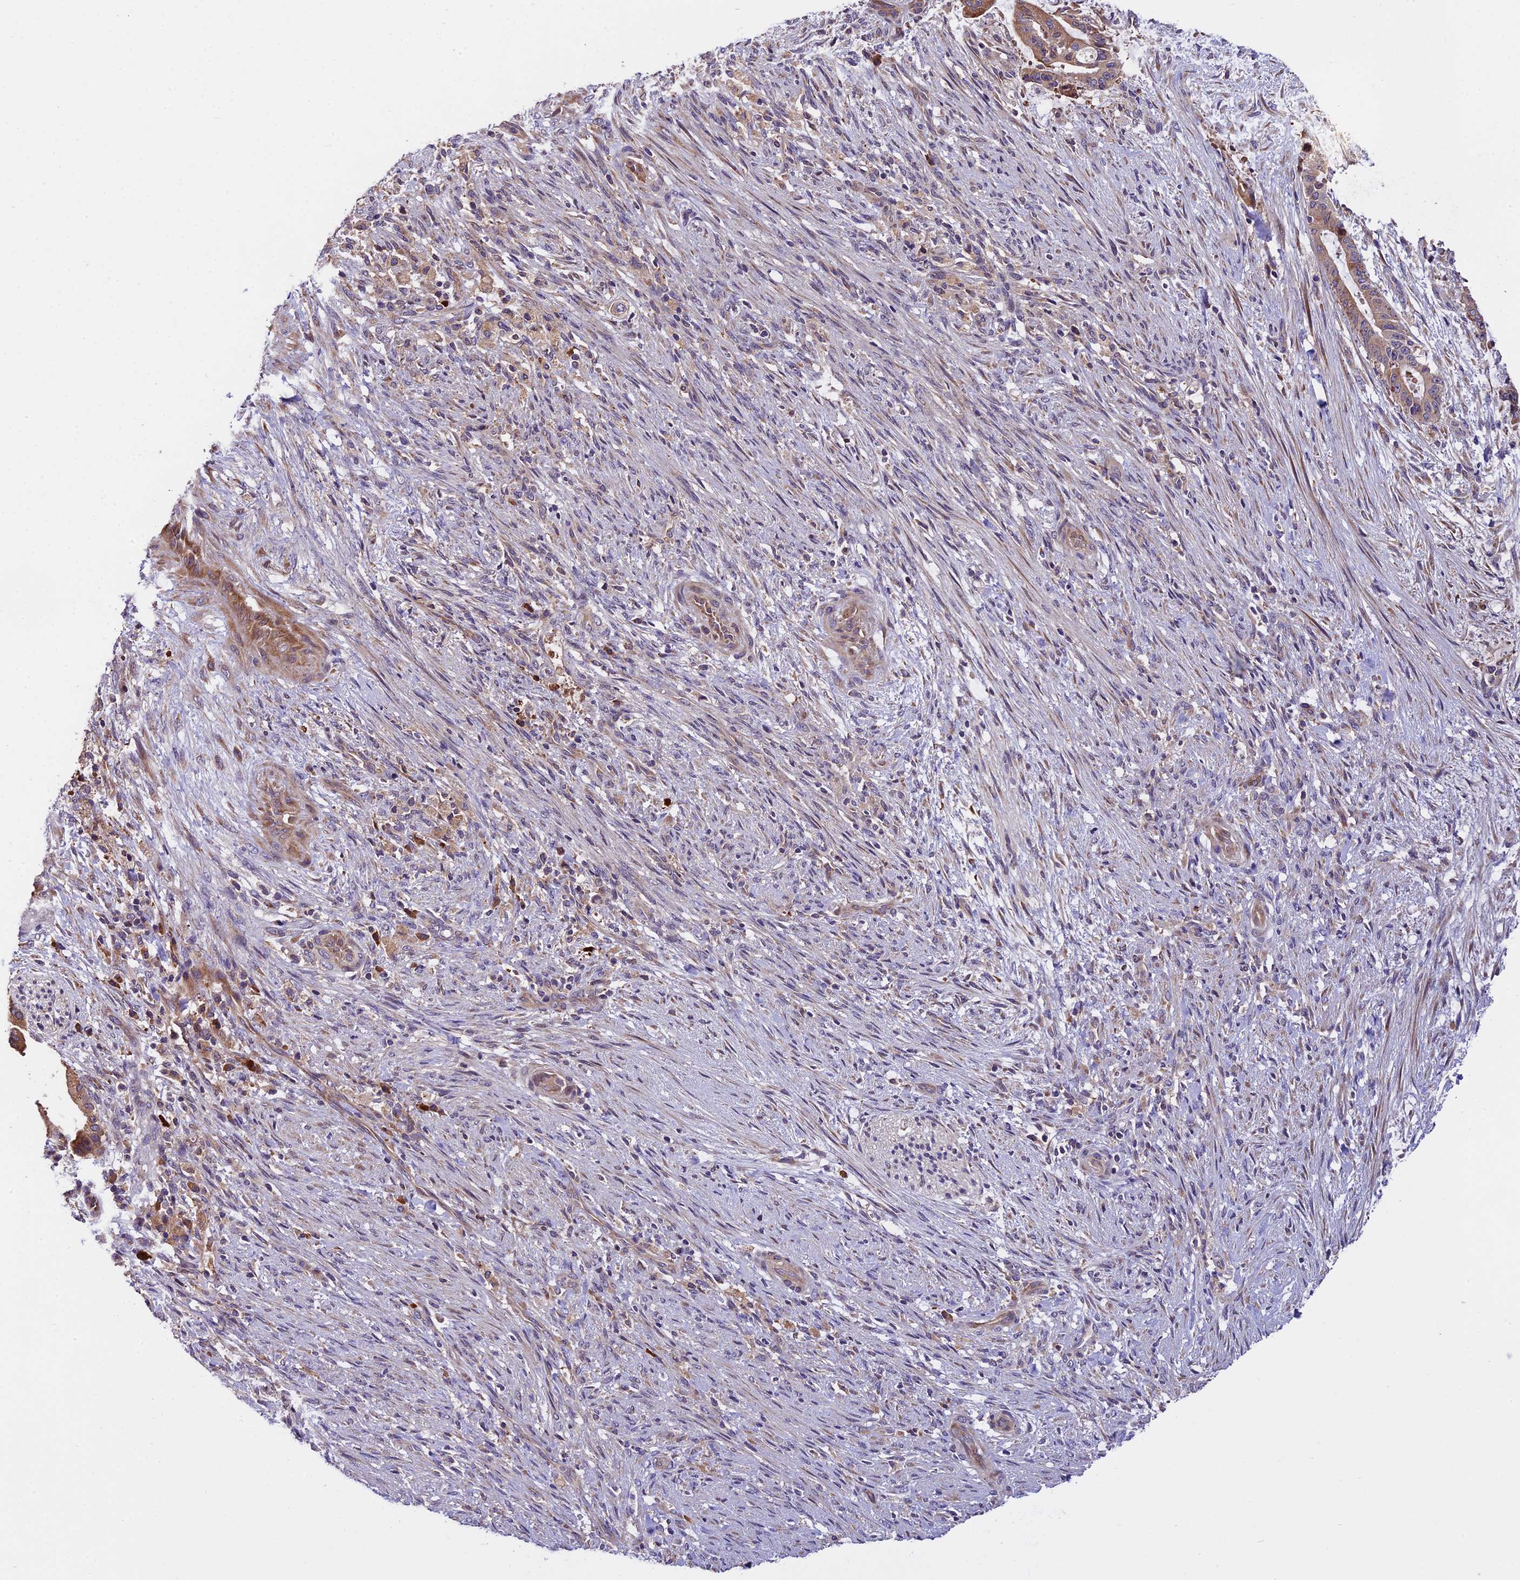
{"staining": {"intensity": "moderate", "quantity": ">75%", "location": "cytoplasmic/membranous"}, "tissue": "liver cancer", "cell_type": "Tumor cells", "image_type": "cancer", "snomed": [{"axis": "morphology", "description": "Normal tissue, NOS"}, {"axis": "morphology", "description": "Cholangiocarcinoma"}, {"axis": "topography", "description": "Liver"}, {"axis": "topography", "description": "Peripheral nerve tissue"}], "caption": "Tumor cells reveal moderate cytoplasmic/membranous expression in approximately >75% of cells in liver cancer.", "gene": "ABCC10", "patient": {"sex": "female", "age": 73}}